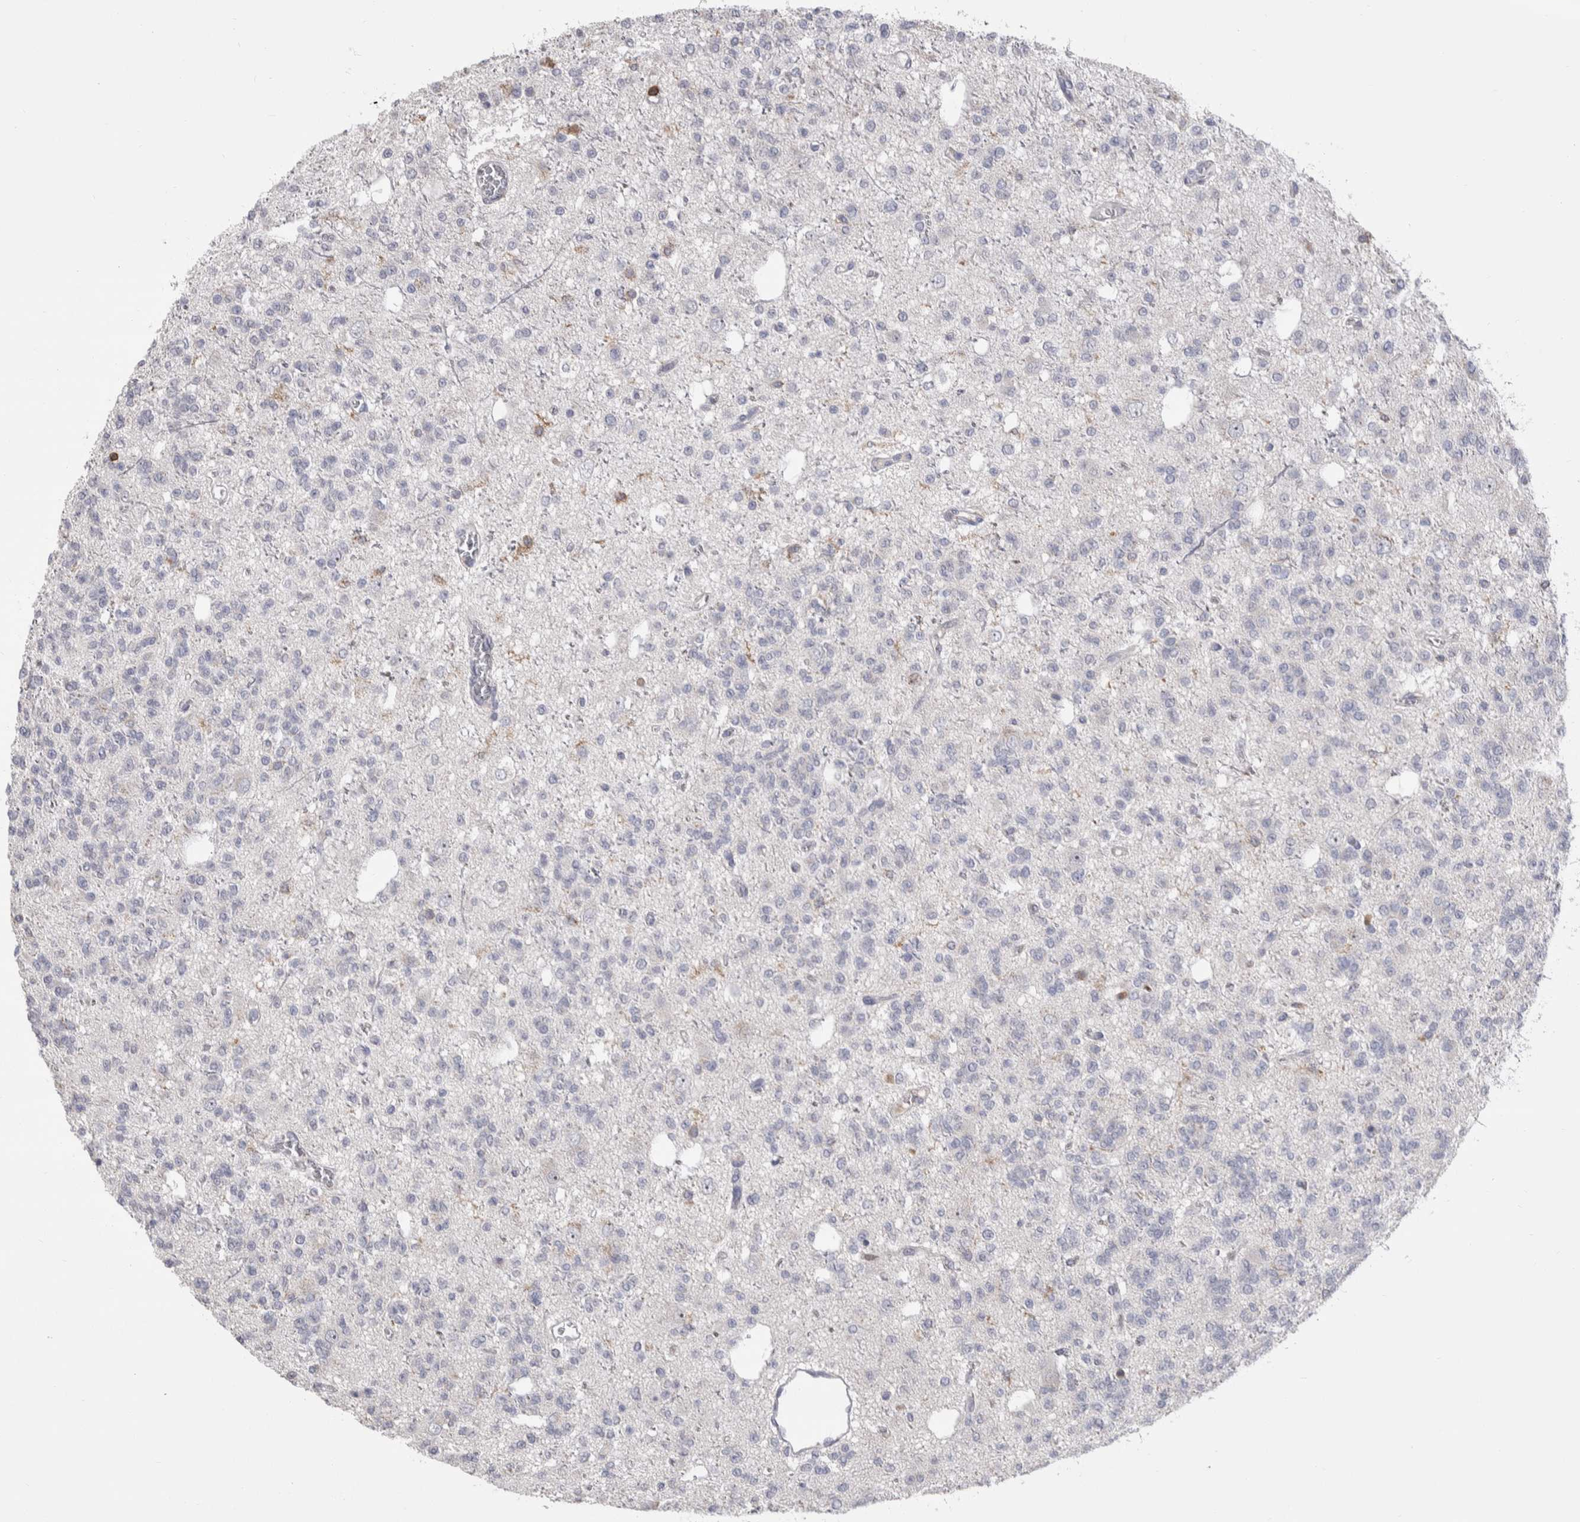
{"staining": {"intensity": "negative", "quantity": "none", "location": "none"}, "tissue": "glioma", "cell_type": "Tumor cells", "image_type": "cancer", "snomed": [{"axis": "morphology", "description": "Glioma, malignant, Low grade"}, {"axis": "topography", "description": "Brain"}], "caption": "IHC image of neoplastic tissue: human glioma stained with DAB reveals no significant protein expression in tumor cells.", "gene": "CEP295NL", "patient": {"sex": "male", "age": 38}}